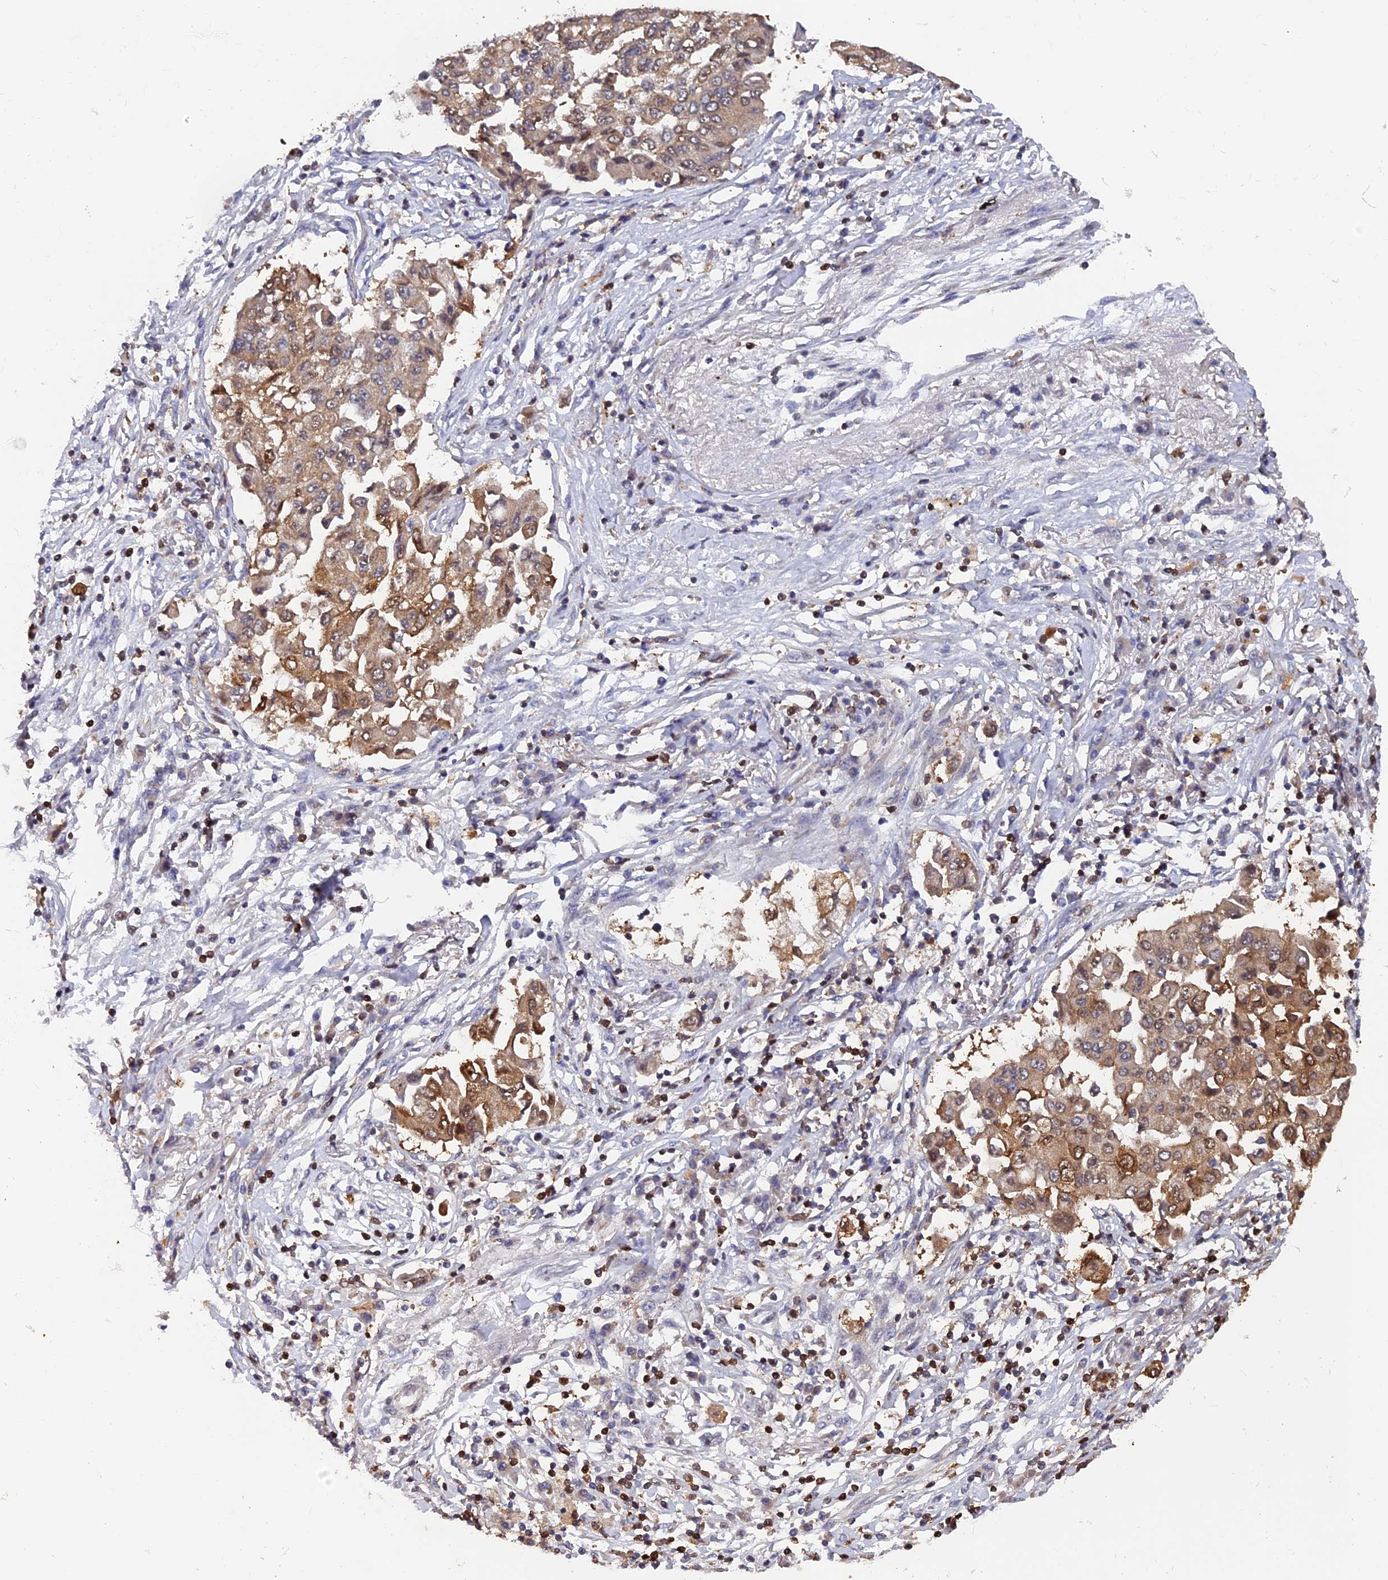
{"staining": {"intensity": "moderate", "quantity": "25%-75%", "location": "cytoplasmic/membranous"}, "tissue": "lung cancer", "cell_type": "Tumor cells", "image_type": "cancer", "snomed": [{"axis": "morphology", "description": "Squamous cell carcinoma, NOS"}, {"axis": "topography", "description": "Lung"}], "caption": "Protein positivity by immunohistochemistry (IHC) reveals moderate cytoplasmic/membranous expression in approximately 25%-75% of tumor cells in squamous cell carcinoma (lung). (Brightfield microscopy of DAB IHC at high magnification).", "gene": "GALK2", "patient": {"sex": "male", "age": 74}}